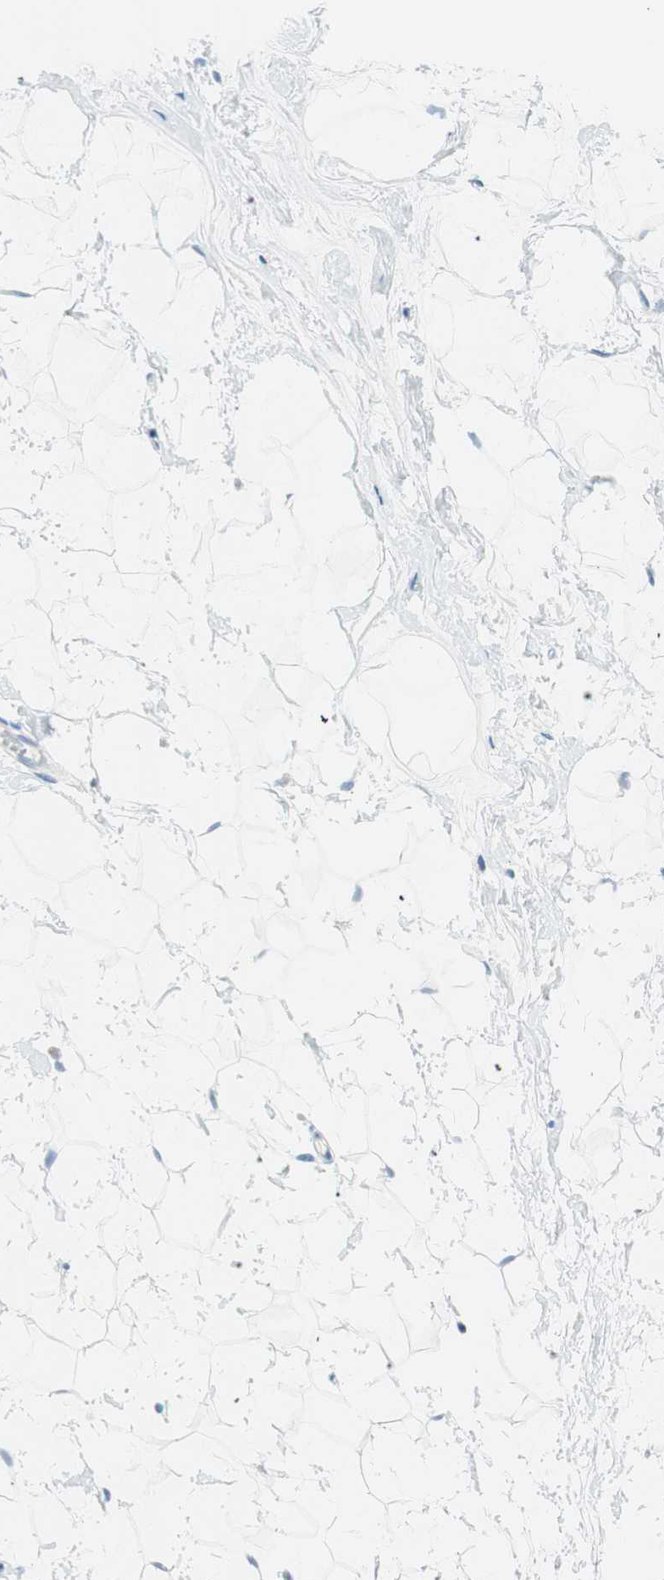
{"staining": {"intensity": "negative", "quantity": "none", "location": "none"}, "tissue": "breast", "cell_type": "Adipocytes", "image_type": "normal", "snomed": [{"axis": "morphology", "description": "Normal tissue, NOS"}, {"axis": "topography", "description": "Breast"}], "caption": "Immunohistochemistry (IHC) photomicrograph of normal breast: human breast stained with DAB (3,3'-diaminobenzidine) exhibits no significant protein staining in adipocytes.", "gene": "TNFRSF13C", "patient": {"sex": "female", "age": 23}}